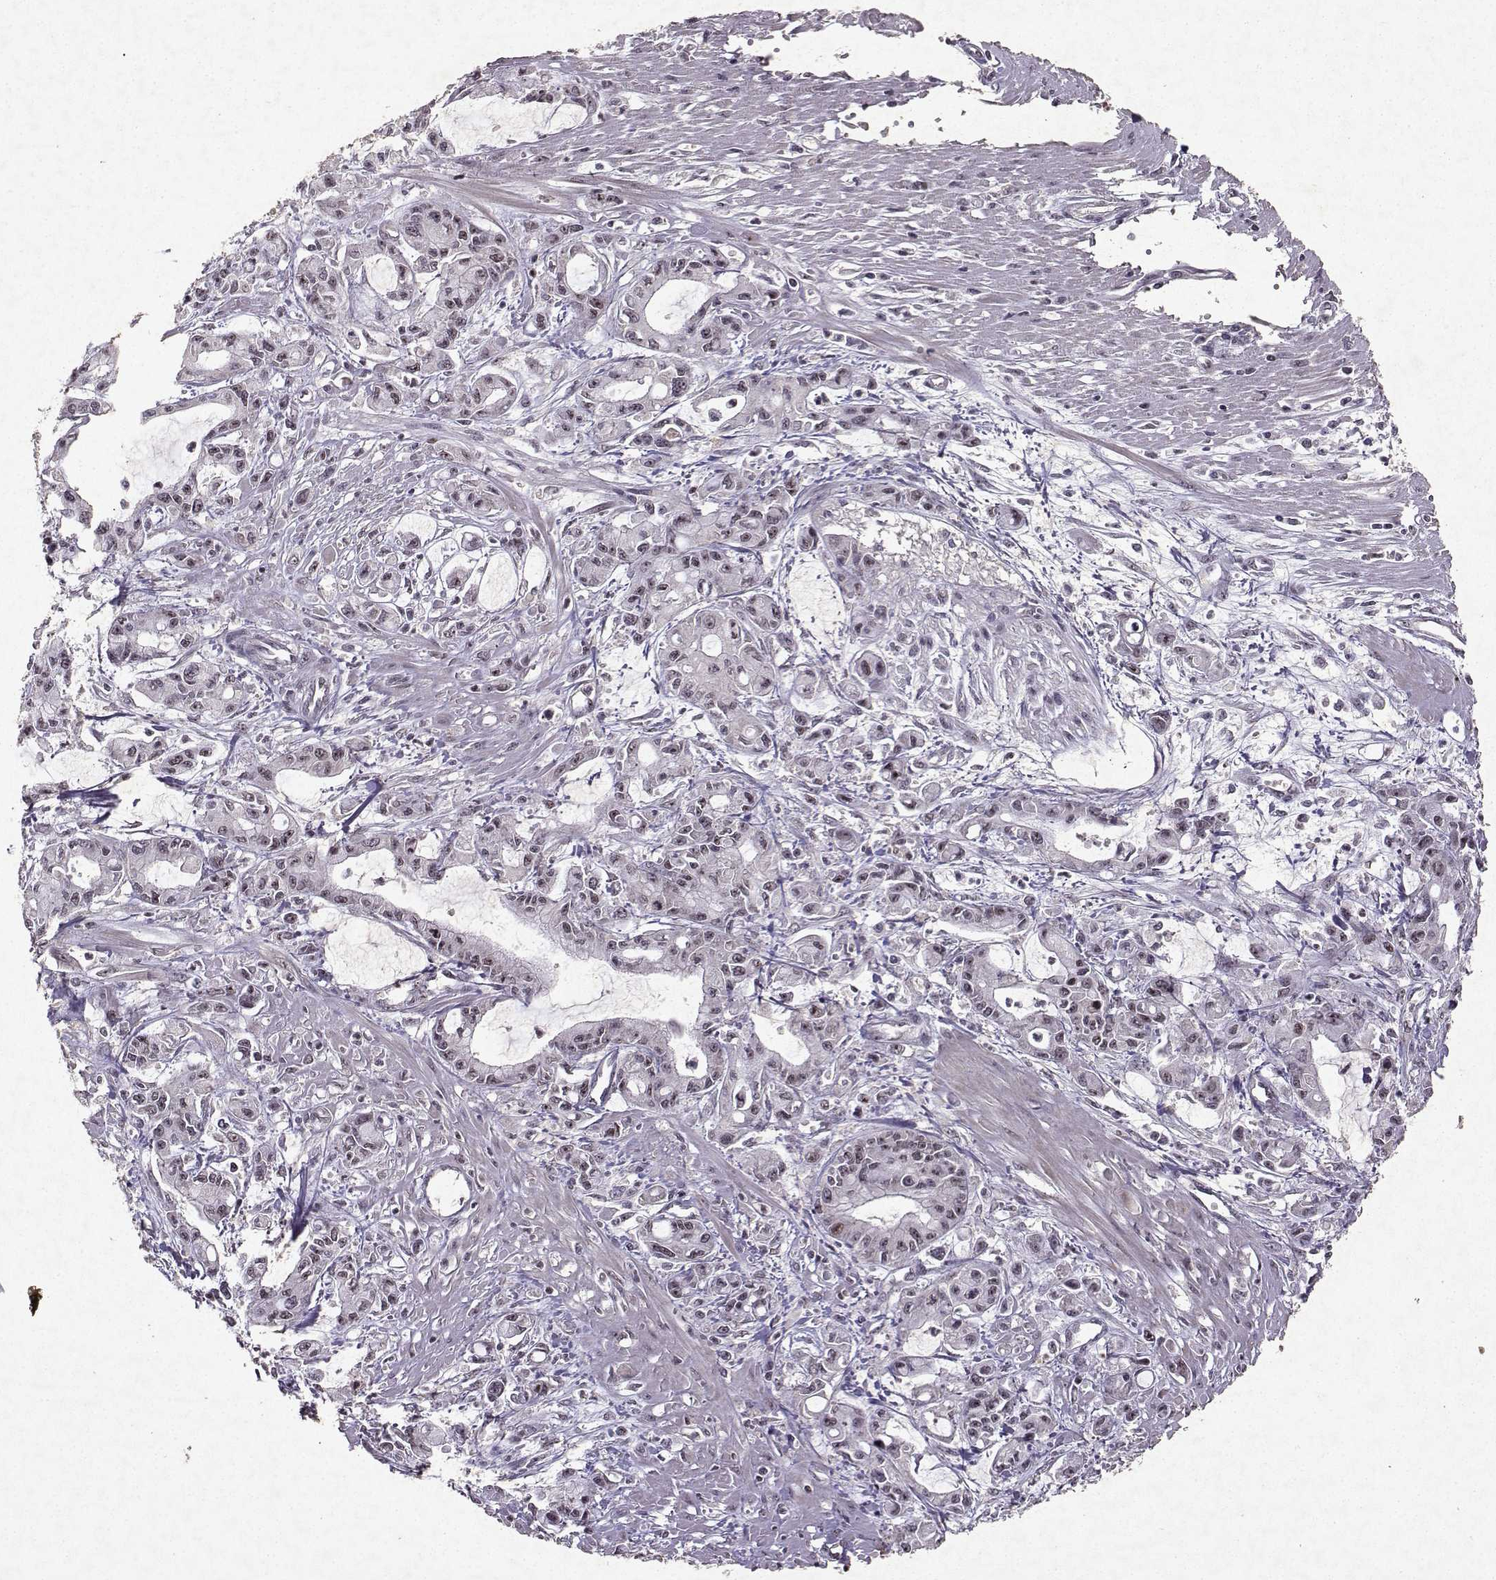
{"staining": {"intensity": "negative", "quantity": "none", "location": "none"}, "tissue": "pancreatic cancer", "cell_type": "Tumor cells", "image_type": "cancer", "snomed": [{"axis": "morphology", "description": "Adenocarcinoma, NOS"}, {"axis": "topography", "description": "Pancreas"}], "caption": "This is an immunohistochemistry micrograph of human pancreatic cancer (adenocarcinoma). There is no expression in tumor cells.", "gene": "DDX56", "patient": {"sex": "male", "age": 48}}